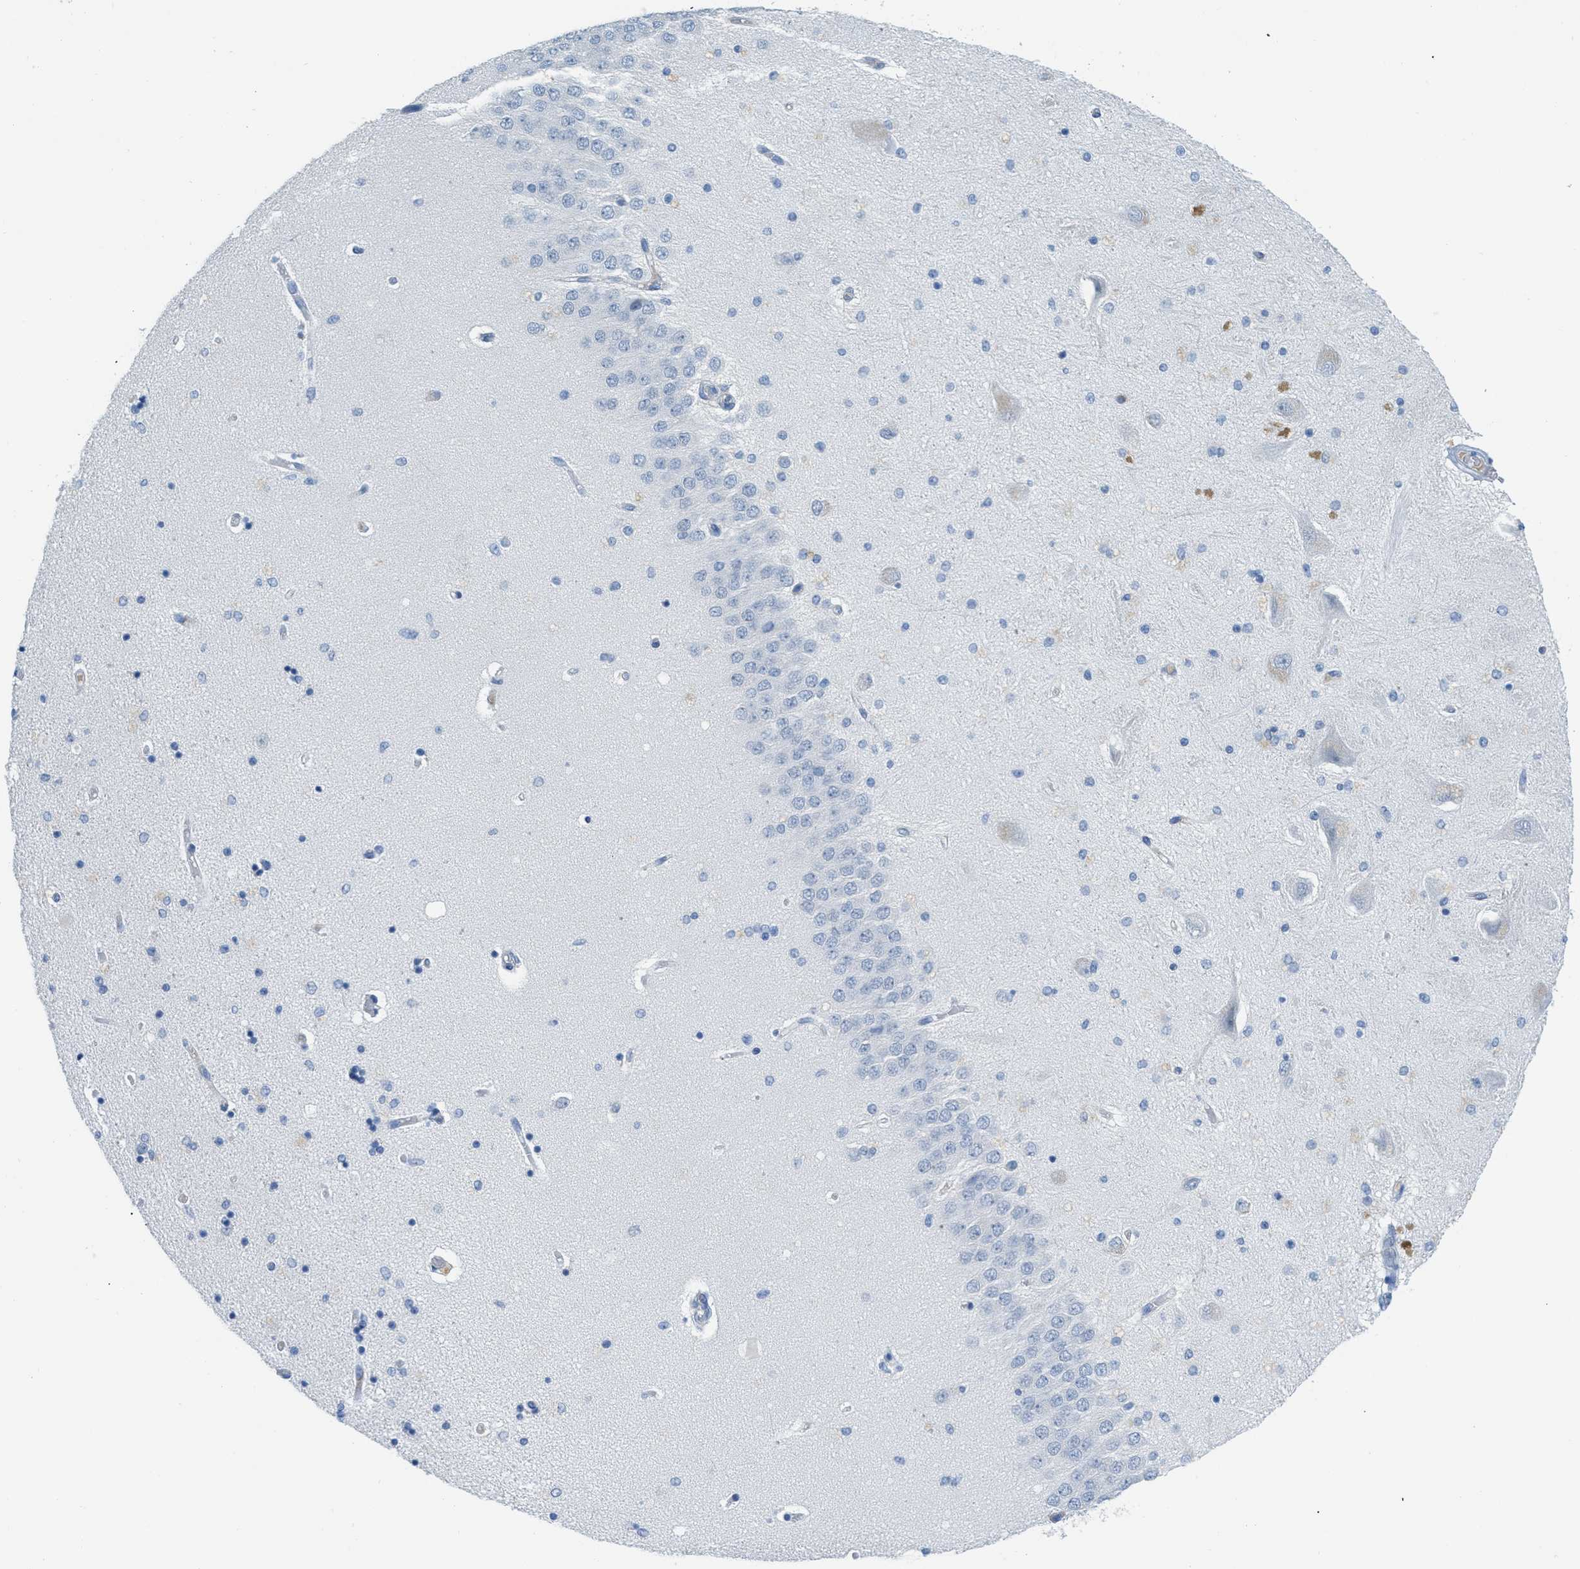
{"staining": {"intensity": "negative", "quantity": "none", "location": "none"}, "tissue": "hippocampus", "cell_type": "Glial cells", "image_type": "normal", "snomed": [{"axis": "morphology", "description": "Normal tissue, NOS"}, {"axis": "topography", "description": "Hippocampus"}], "caption": "This is an immunohistochemistry (IHC) histopathology image of normal hippocampus. There is no staining in glial cells.", "gene": "HSF2", "patient": {"sex": "female", "age": 54}}